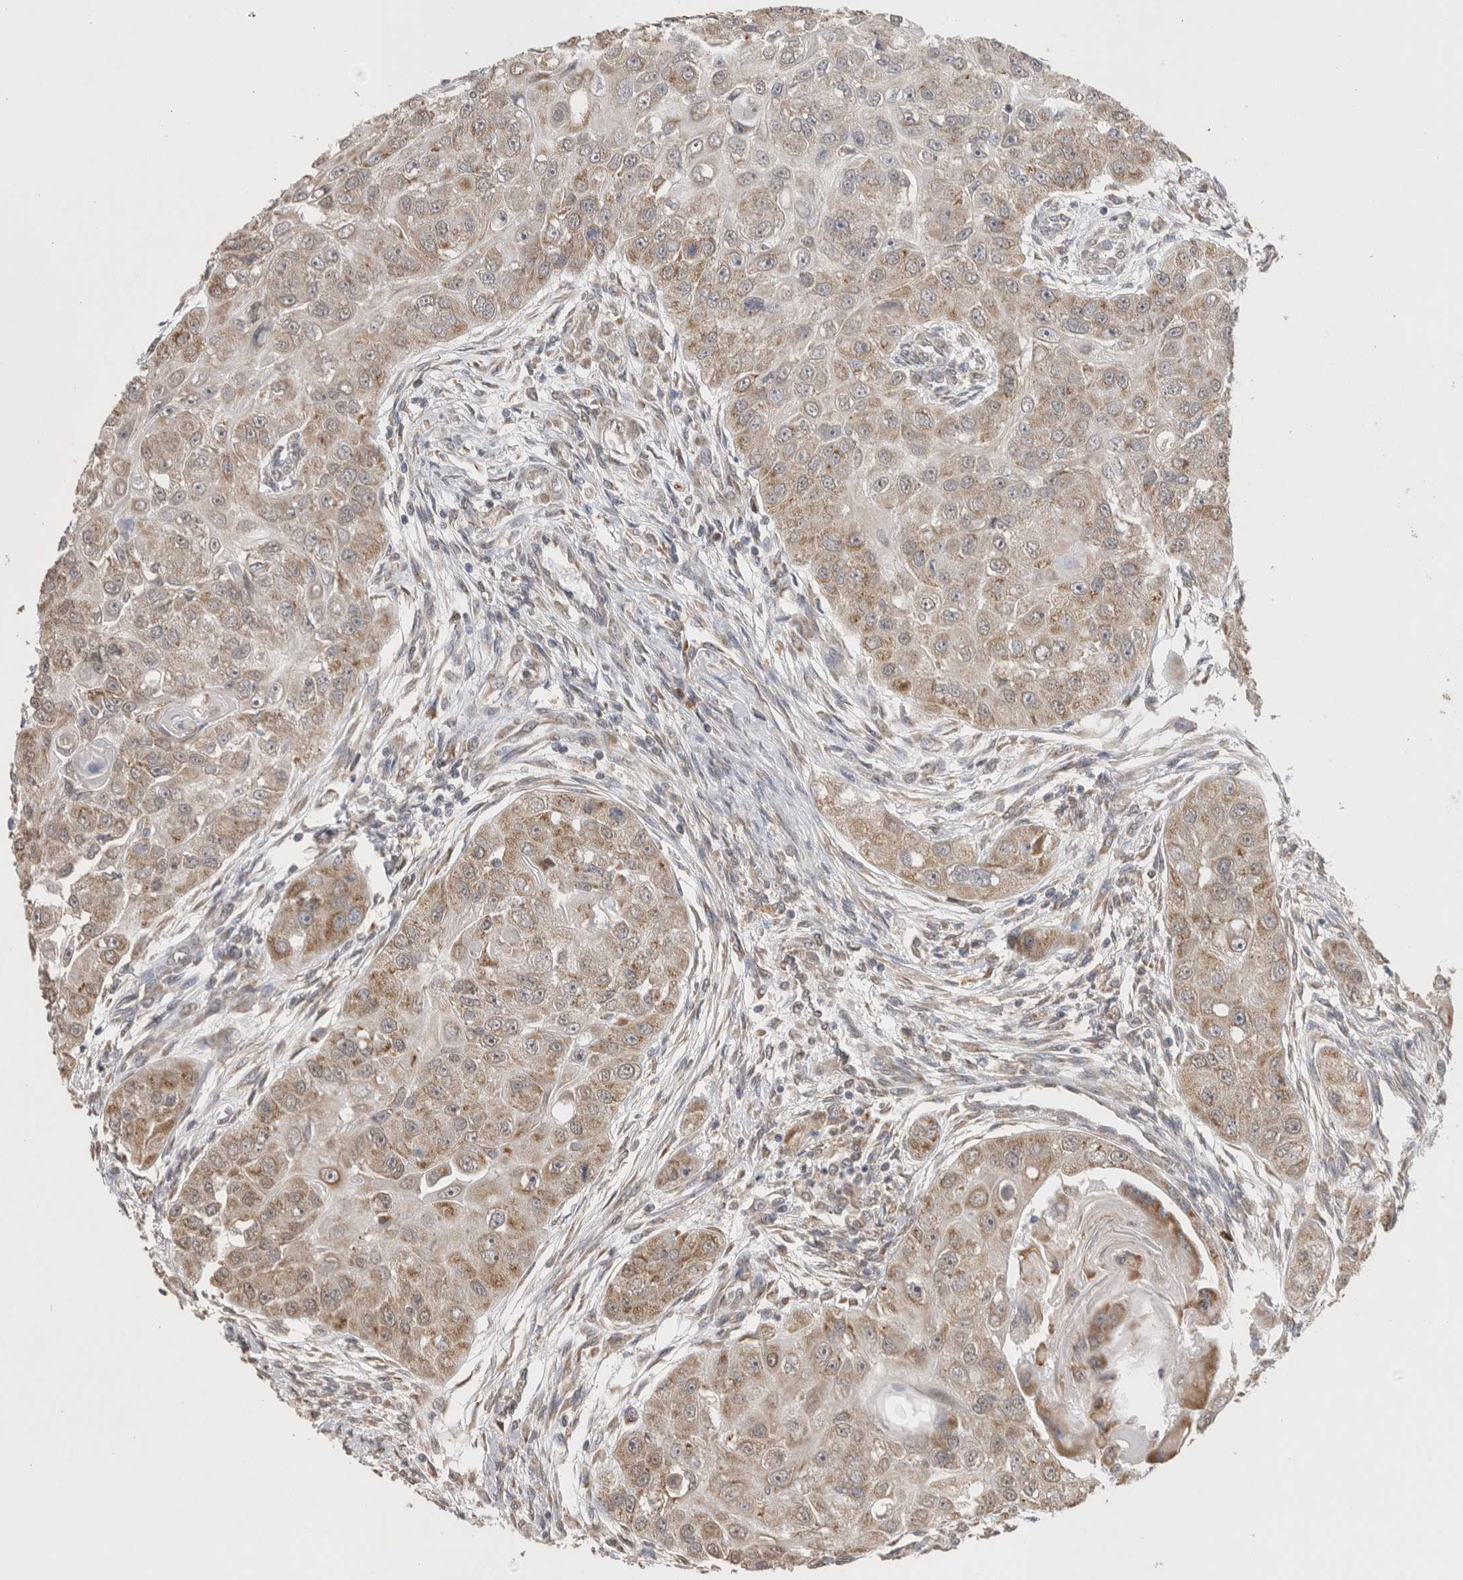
{"staining": {"intensity": "weak", "quantity": ">75%", "location": "cytoplasmic/membranous"}, "tissue": "head and neck cancer", "cell_type": "Tumor cells", "image_type": "cancer", "snomed": [{"axis": "morphology", "description": "Normal tissue, NOS"}, {"axis": "morphology", "description": "Squamous cell carcinoma, NOS"}, {"axis": "topography", "description": "Skeletal muscle"}, {"axis": "topography", "description": "Head-Neck"}], "caption": "IHC image of human head and neck squamous cell carcinoma stained for a protein (brown), which displays low levels of weak cytoplasmic/membranous staining in approximately >75% of tumor cells.", "gene": "NOMO1", "patient": {"sex": "male", "age": 51}}